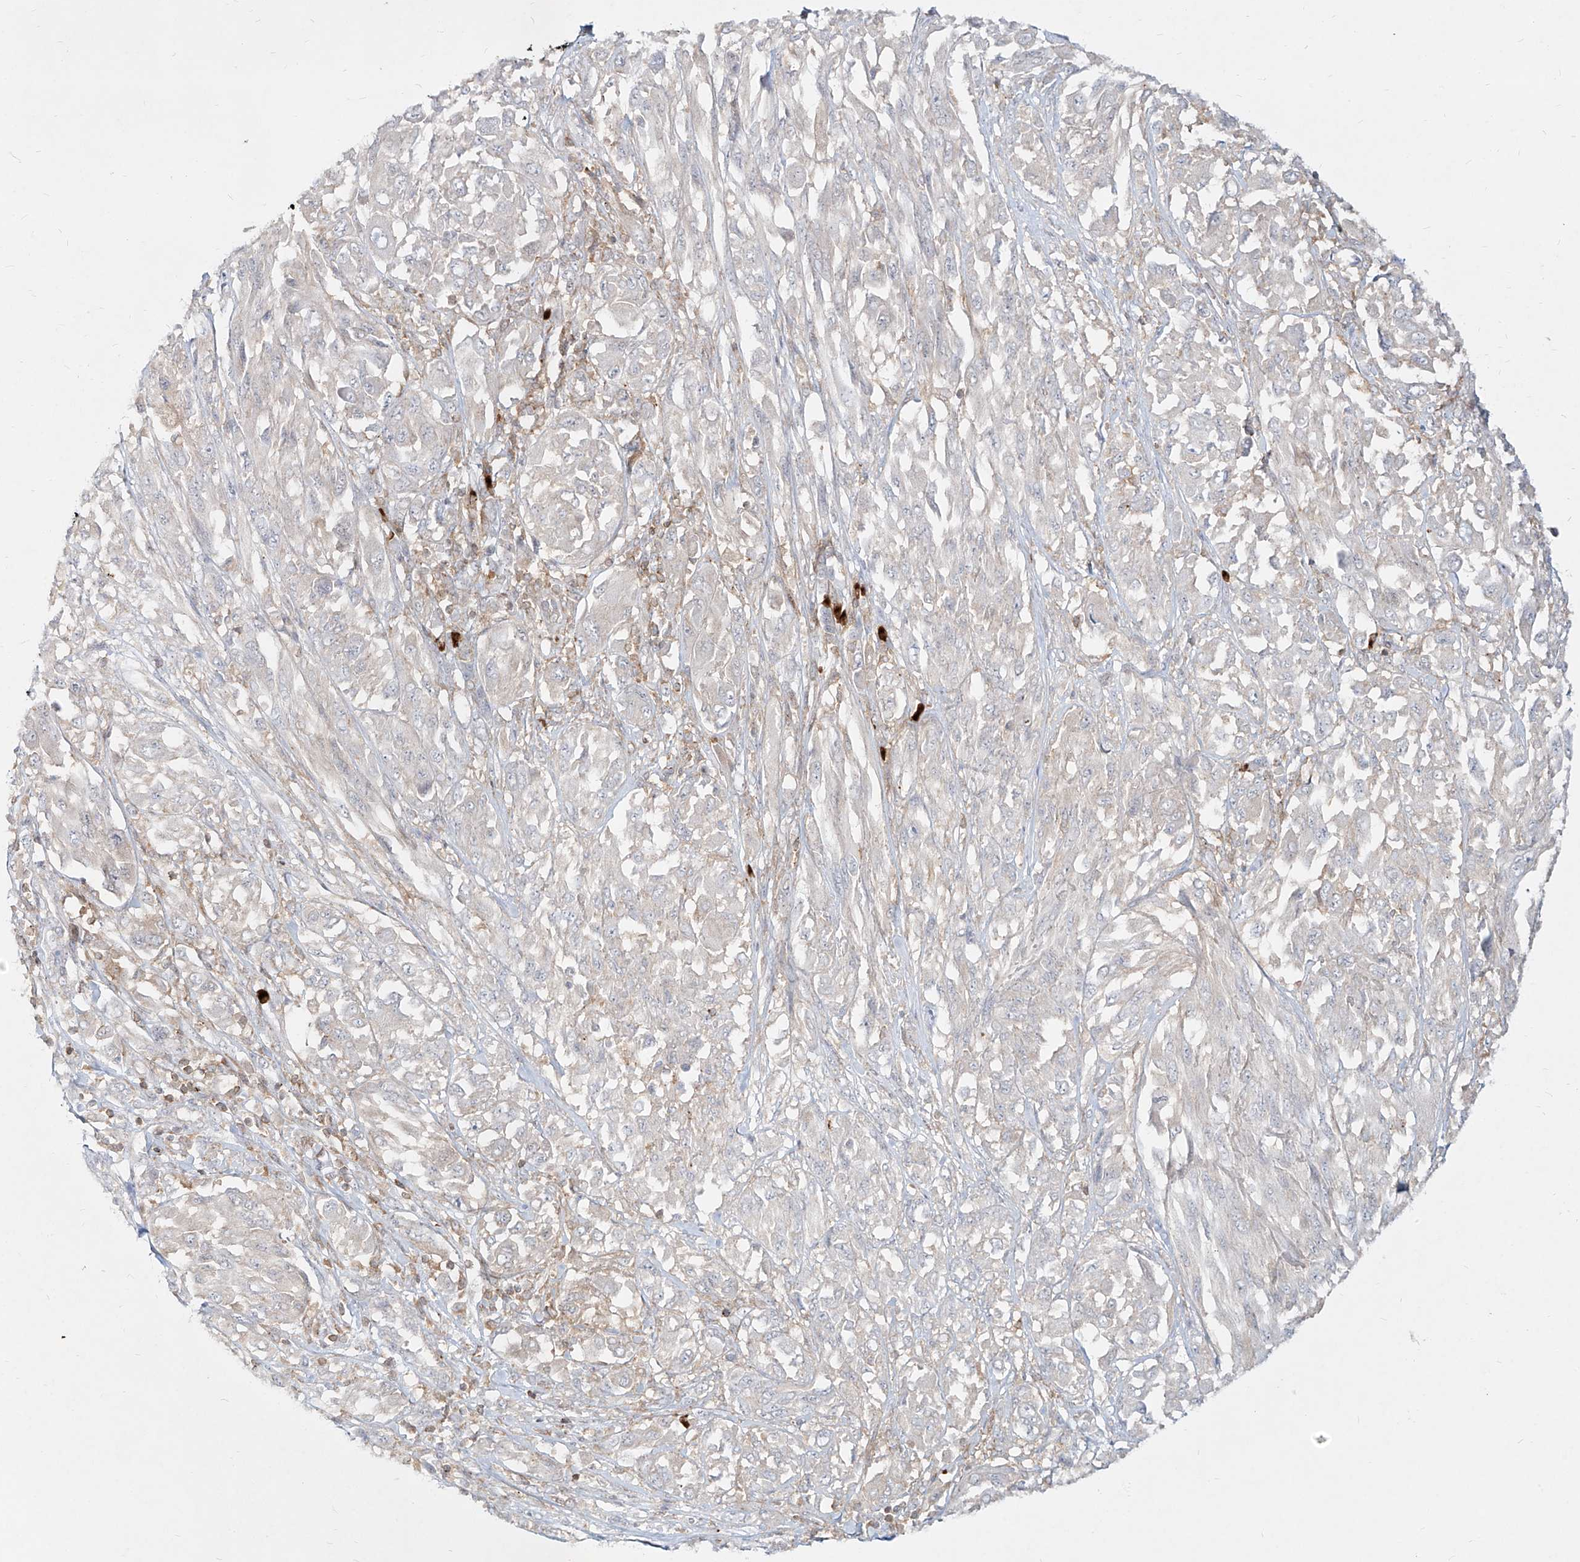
{"staining": {"intensity": "negative", "quantity": "none", "location": "none"}, "tissue": "melanoma", "cell_type": "Tumor cells", "image_type": "cancer", "snomed": [{"axis": "morphology", "description": "Malignant melanoma, NOS"}, {"axis": "topography", "description": "Skin"}], "caption": "This is an IHC micrograph of malignant melanoma. There is no expression in tumor cells.", "gene": "SLC2A12", "patient": {"sex": "female", "age": 91}}